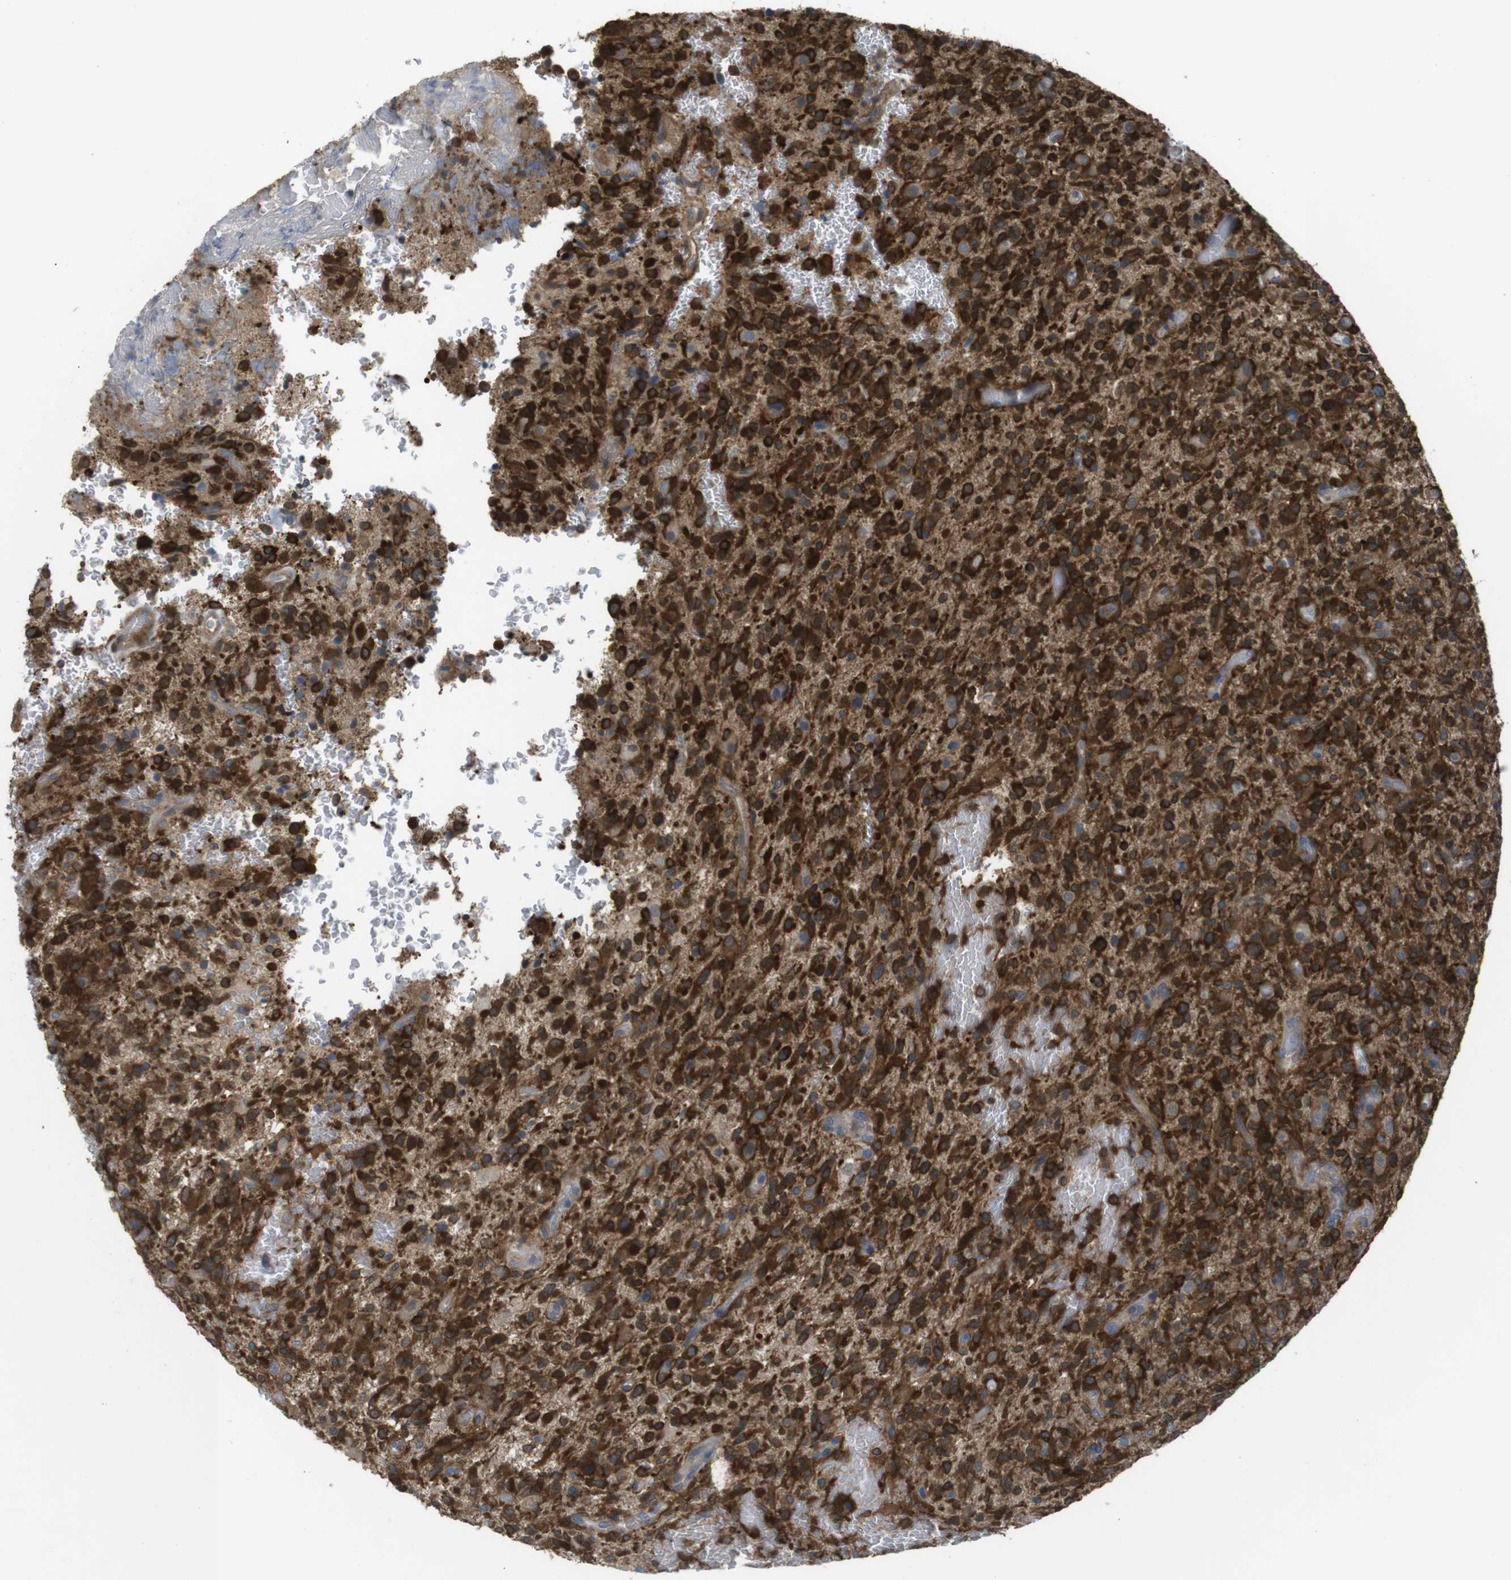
{"staining": {"intensity": "strong", "quantity": ">75%", "location": "cytoplasmic/membranous"}, "tissue": "glioma", "cell_type": "Tumor cells", "image_type": "cancer", "snomed": [{"axis": "morphology", "description": "Glioma, malignant, High grade"}, {"axis": "topography", "description": "Brain"}], "caption": "Immunohistochemical staining of glioma exhibits high levels of strong cytoplasmic/membranous expression in approximately >75% of tumor cells. Immunohistochemistry (ihc) stains the protein in brown and the nuclei are stained blue.", "gene": "MTHFD1", "patient": {"sex": "male", "age": 71}}